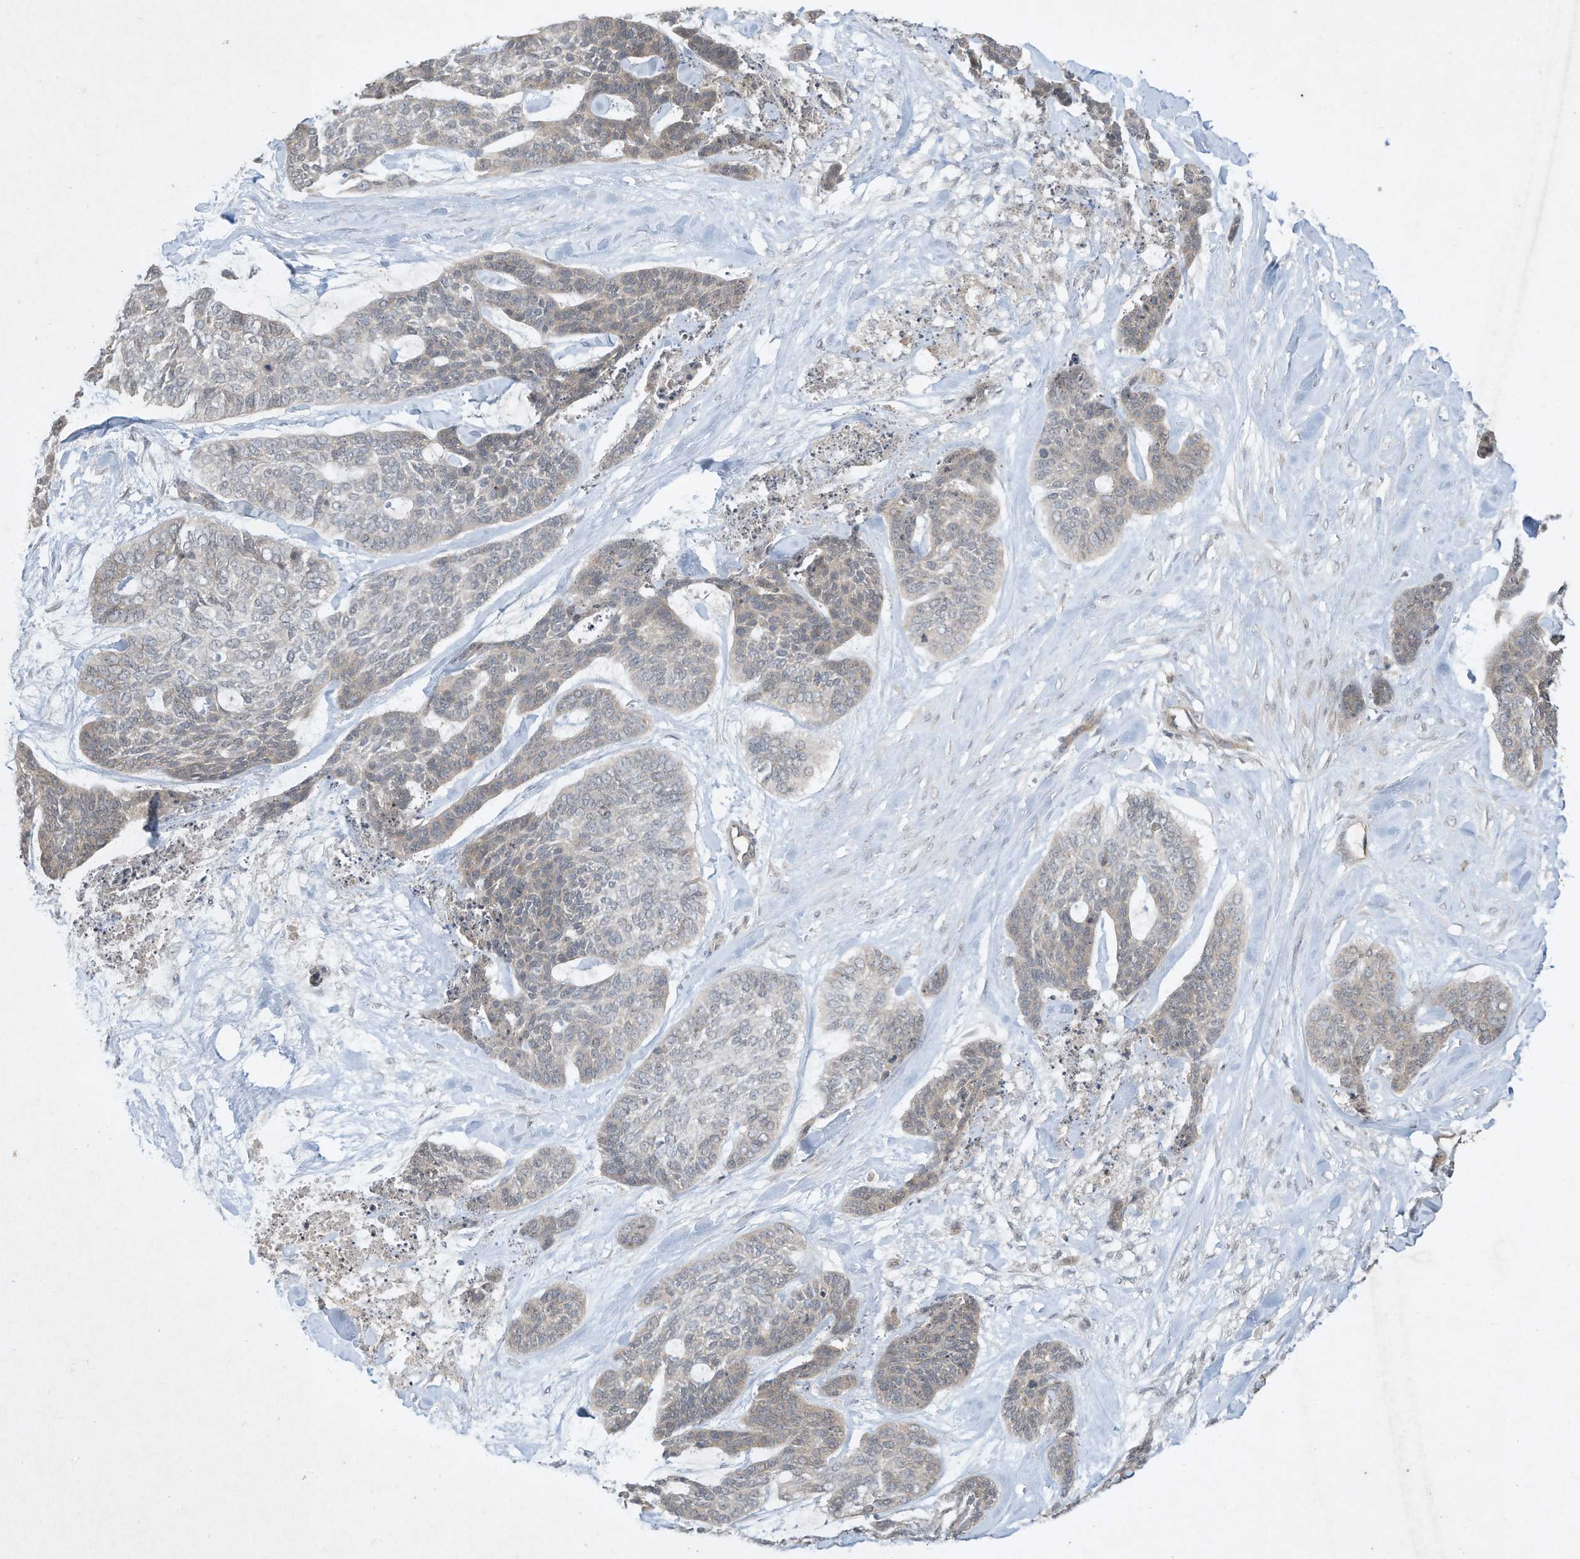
{"staining": {"intensity": "negative", "quantity": "none", "location": "none"}, "tissue": "skin cancer", "cell_type": "Tumor cells", "image_type": "cancer", "snomed": [{"axis": "morphology", "description": "Basal cell carcinoma"}, {"axis": "topography", "description": "Skin"}], "caption": "Tumor cells show no significant protein expression in skin cancer (basal cell carcinoma).", "gene": "MATN2", "patient": {"sex": "female", "age": 64}}